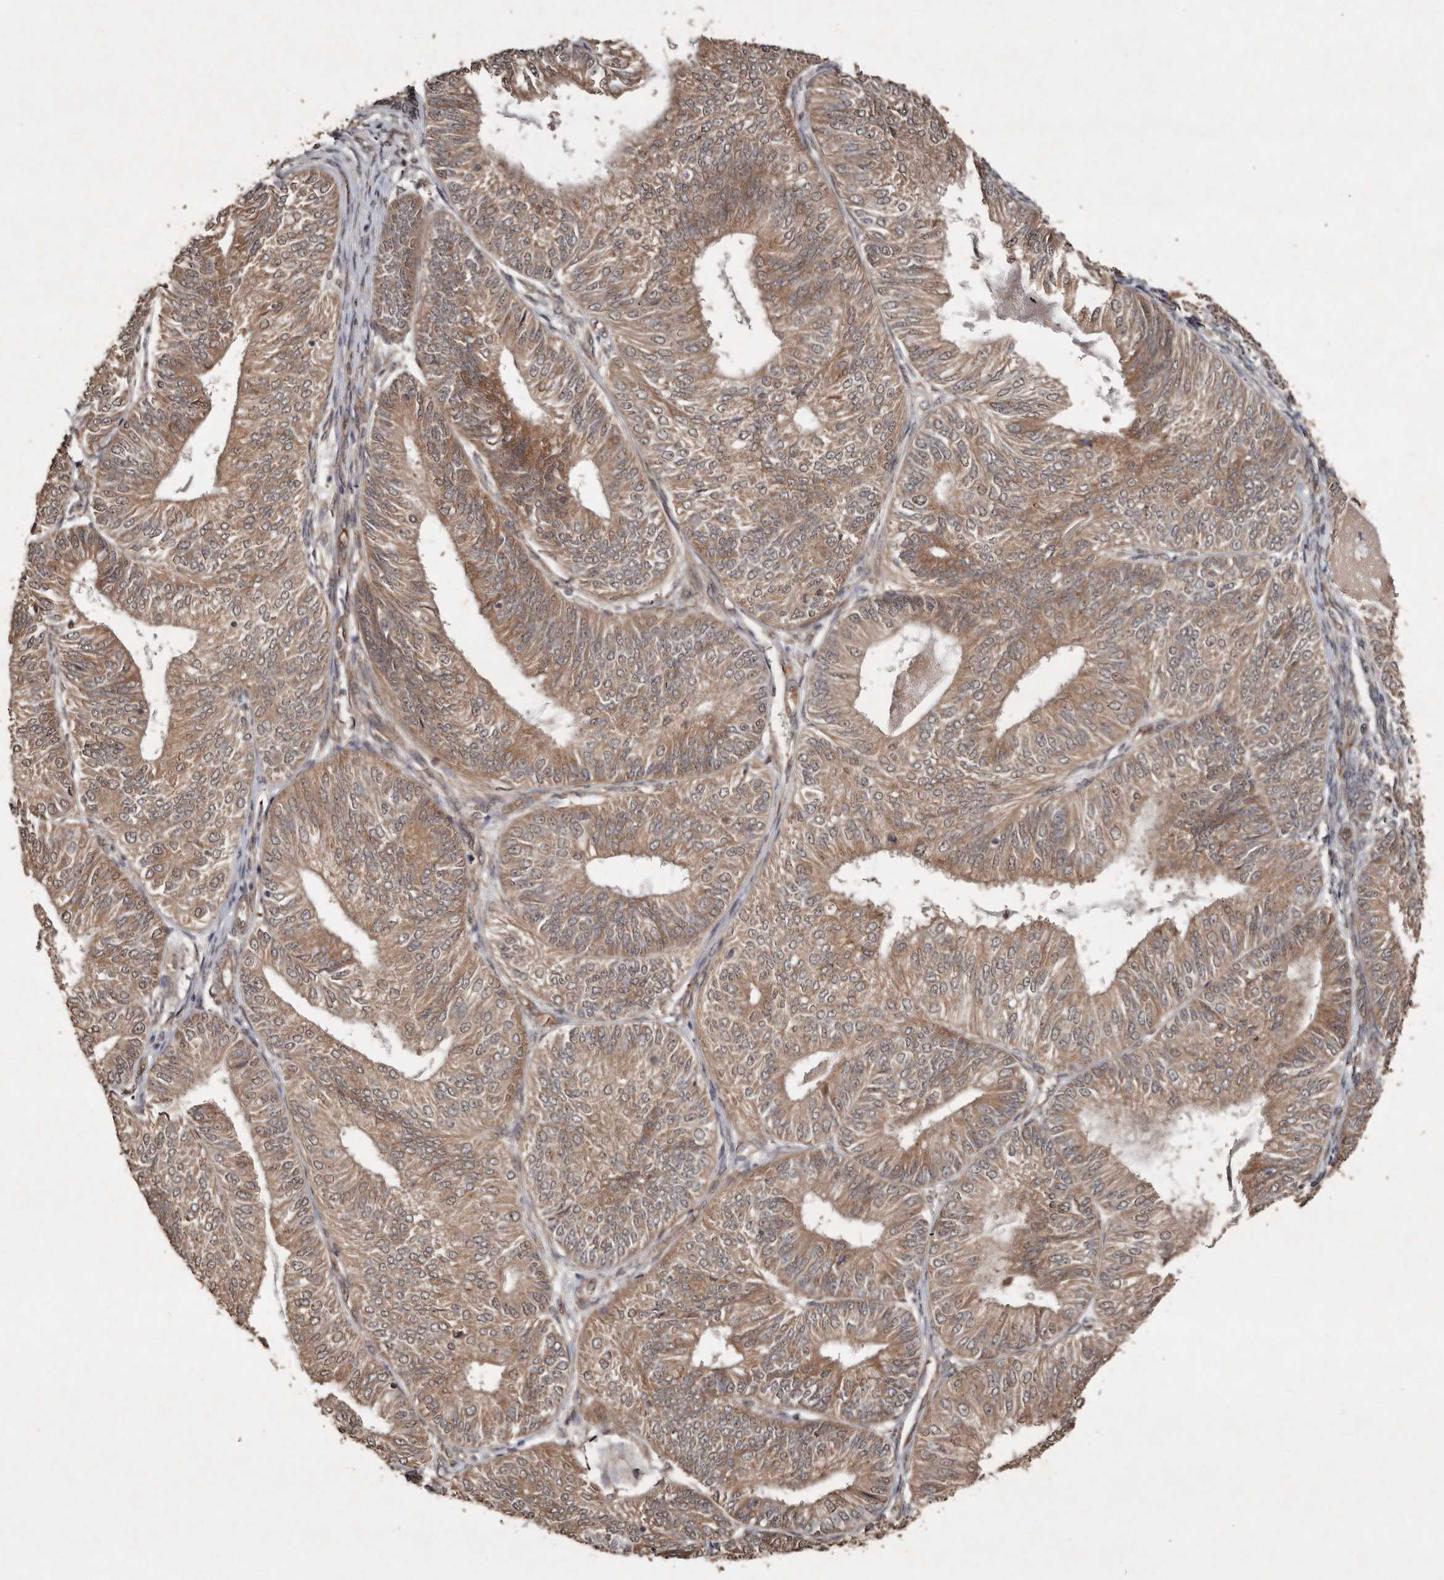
{"staining": {"intensity": "moderate", "quantity": ">75%", "location": "cytoplasmic/membranous"}, "tissue": "endometrial cancer", "cell_type": "Tumor cells", "image_type": "cancer", "snomed": [{"axis": "morphology", "description": "Adenocarcinoma, NOS"}, {"axis": "topography", "description": "Endometrium"}], "caption": "Tumor cells reveal medium levels of moderate cytoplasmic/membranous expression in approximately >75% of cells in endometrial cancer (adenocarcinoma). (DAB IHC with brightfield microscopy, high magnification).", "gene": "DIP2C", "patient": {"sex": "female", "age": 58}}